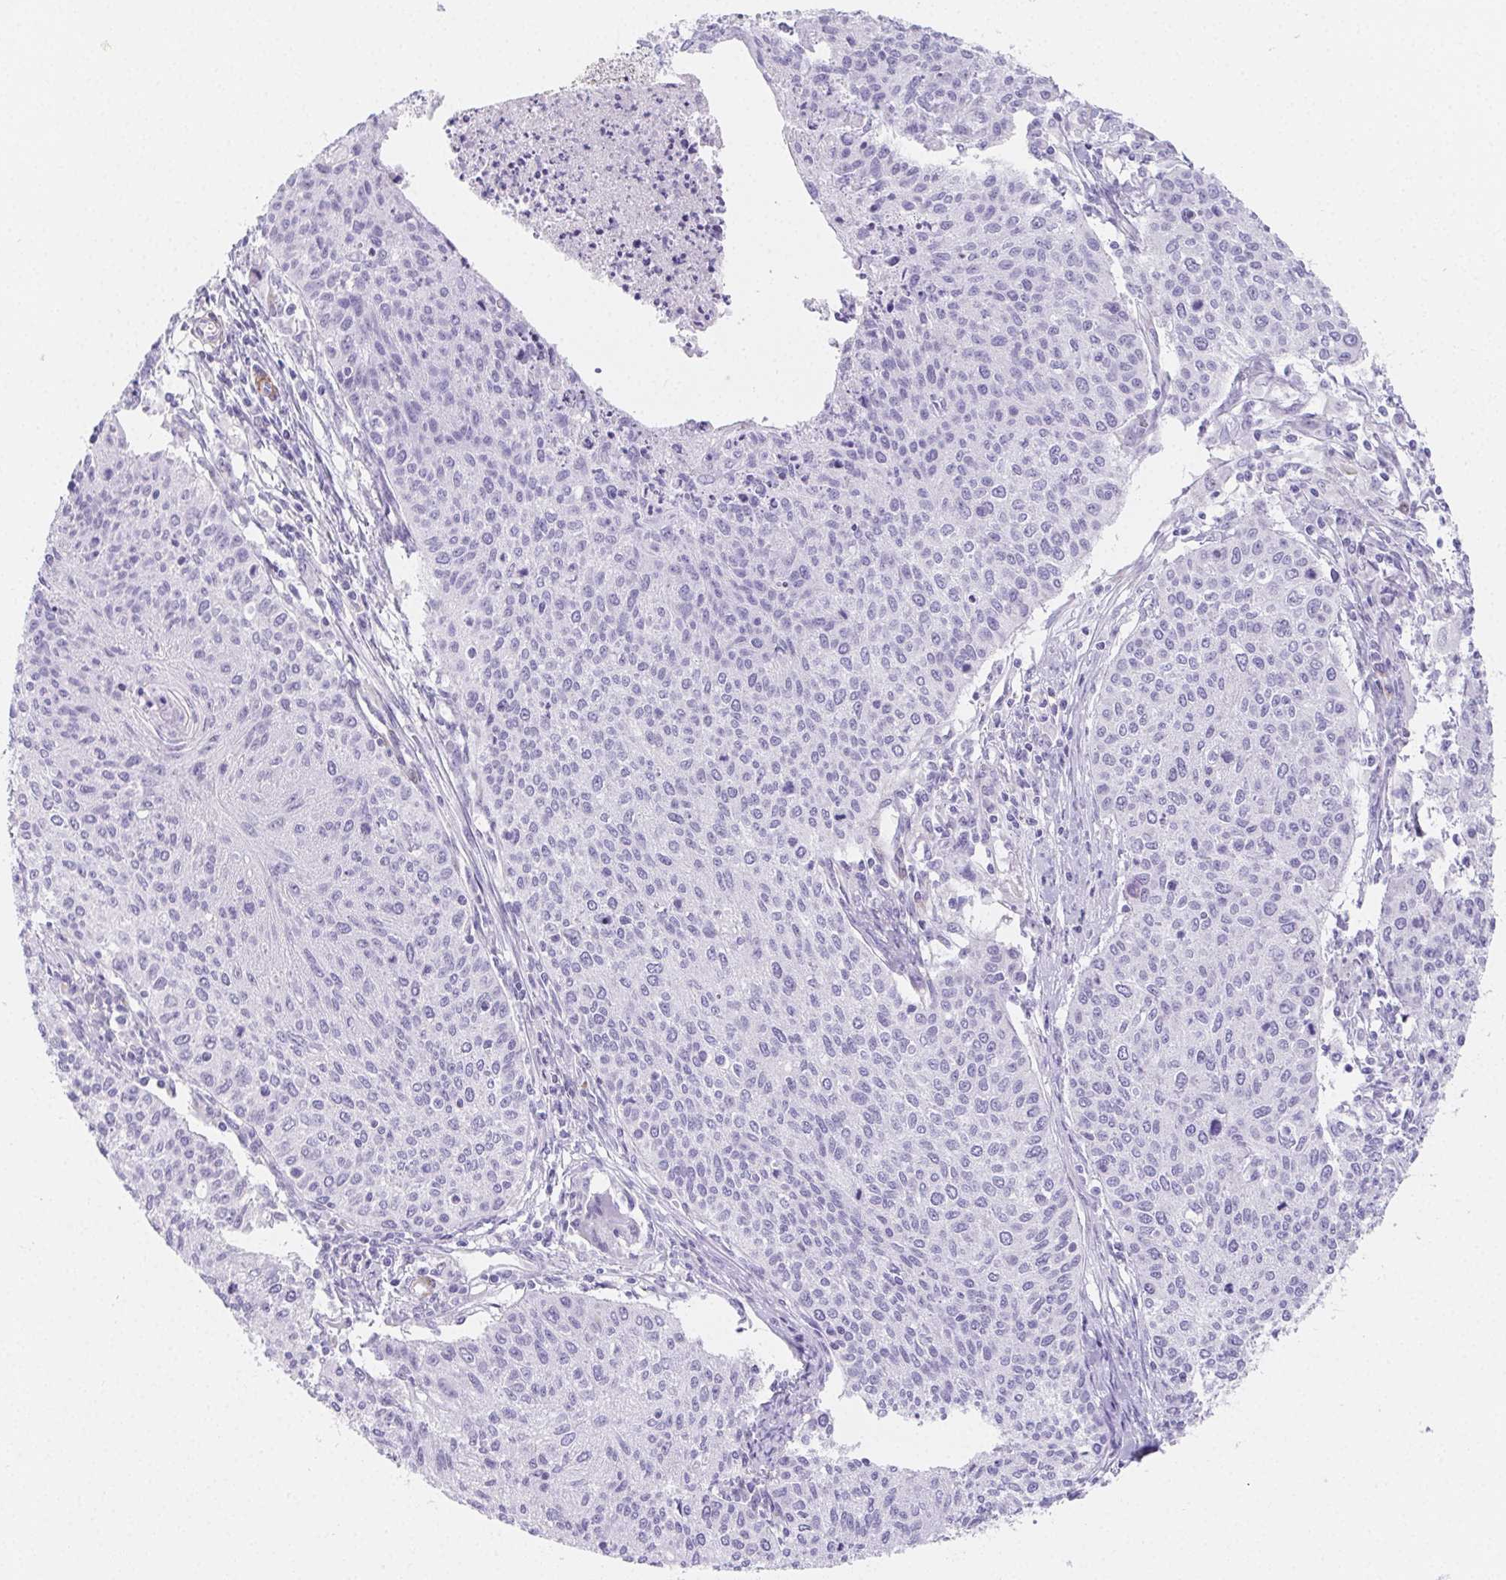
{"staining": {"intensity": "negative", "quantity": "none", "location": "none"}, "tissue": "cervical cancer", "cell_type": "Tumor cells", "image_type": "cancer", "snomed": [{"axis": "morphology", "description": "Squamous cell carcinoma, NOS"}, {"axis": "topography", "description": "Cervix"}], "caption": "Cervical cancer was stained to show a protein in brown. There is no significant positivity in tumor cells. The staining is performed using DAB brown chromogen with nuclei counter-stained in using hematoxylin.", "gene": "HRC", "patient": {"sex": "female", "age": 38}}